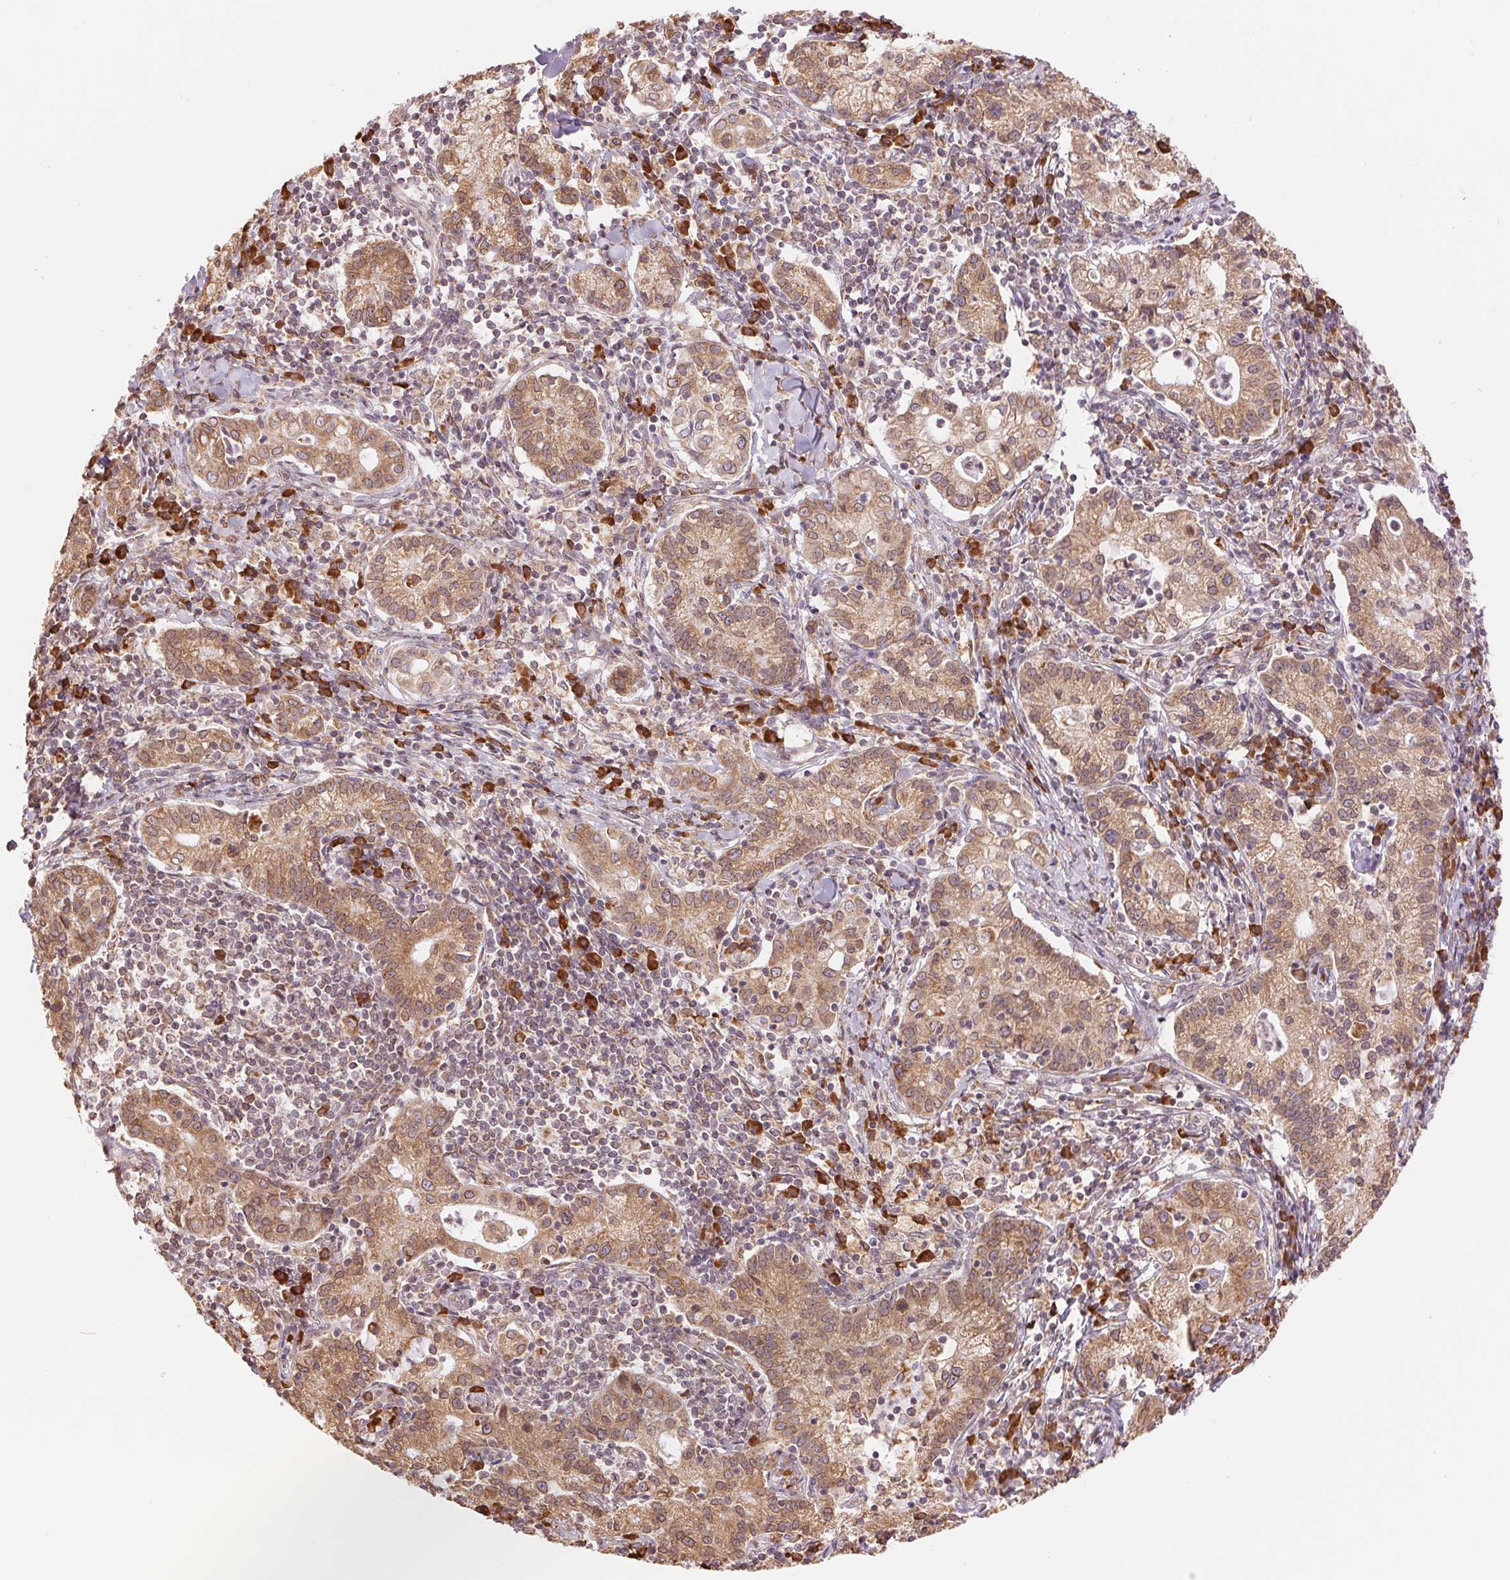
{"staining": {"intensity": "moderate", "quantity": ">75%", "location": "cytoplasmic/membranous"}, "tissue": "cervical cancer", "cell_type": "Tumor cells", "image_type": "cancer", "snomed": [{"axis": "morphology", "description": "Normal tissue, NOS"}, {"axis": "morphology", "description": "Adenocarcinoma, NOS"}, {"axis": "topography", "description": "Cervix"}], "caption": "Protein staining displays moderate cytoplasmic/membranous expression in approximately >75% of tumor cells in cervical adenocarcinoma. Immunohistochemistry (ihc) stains the protein of interest in brown and the nuclei are stained blue.", "gene": "RPN1", "patient": {"sex": "female", "age": 44}}